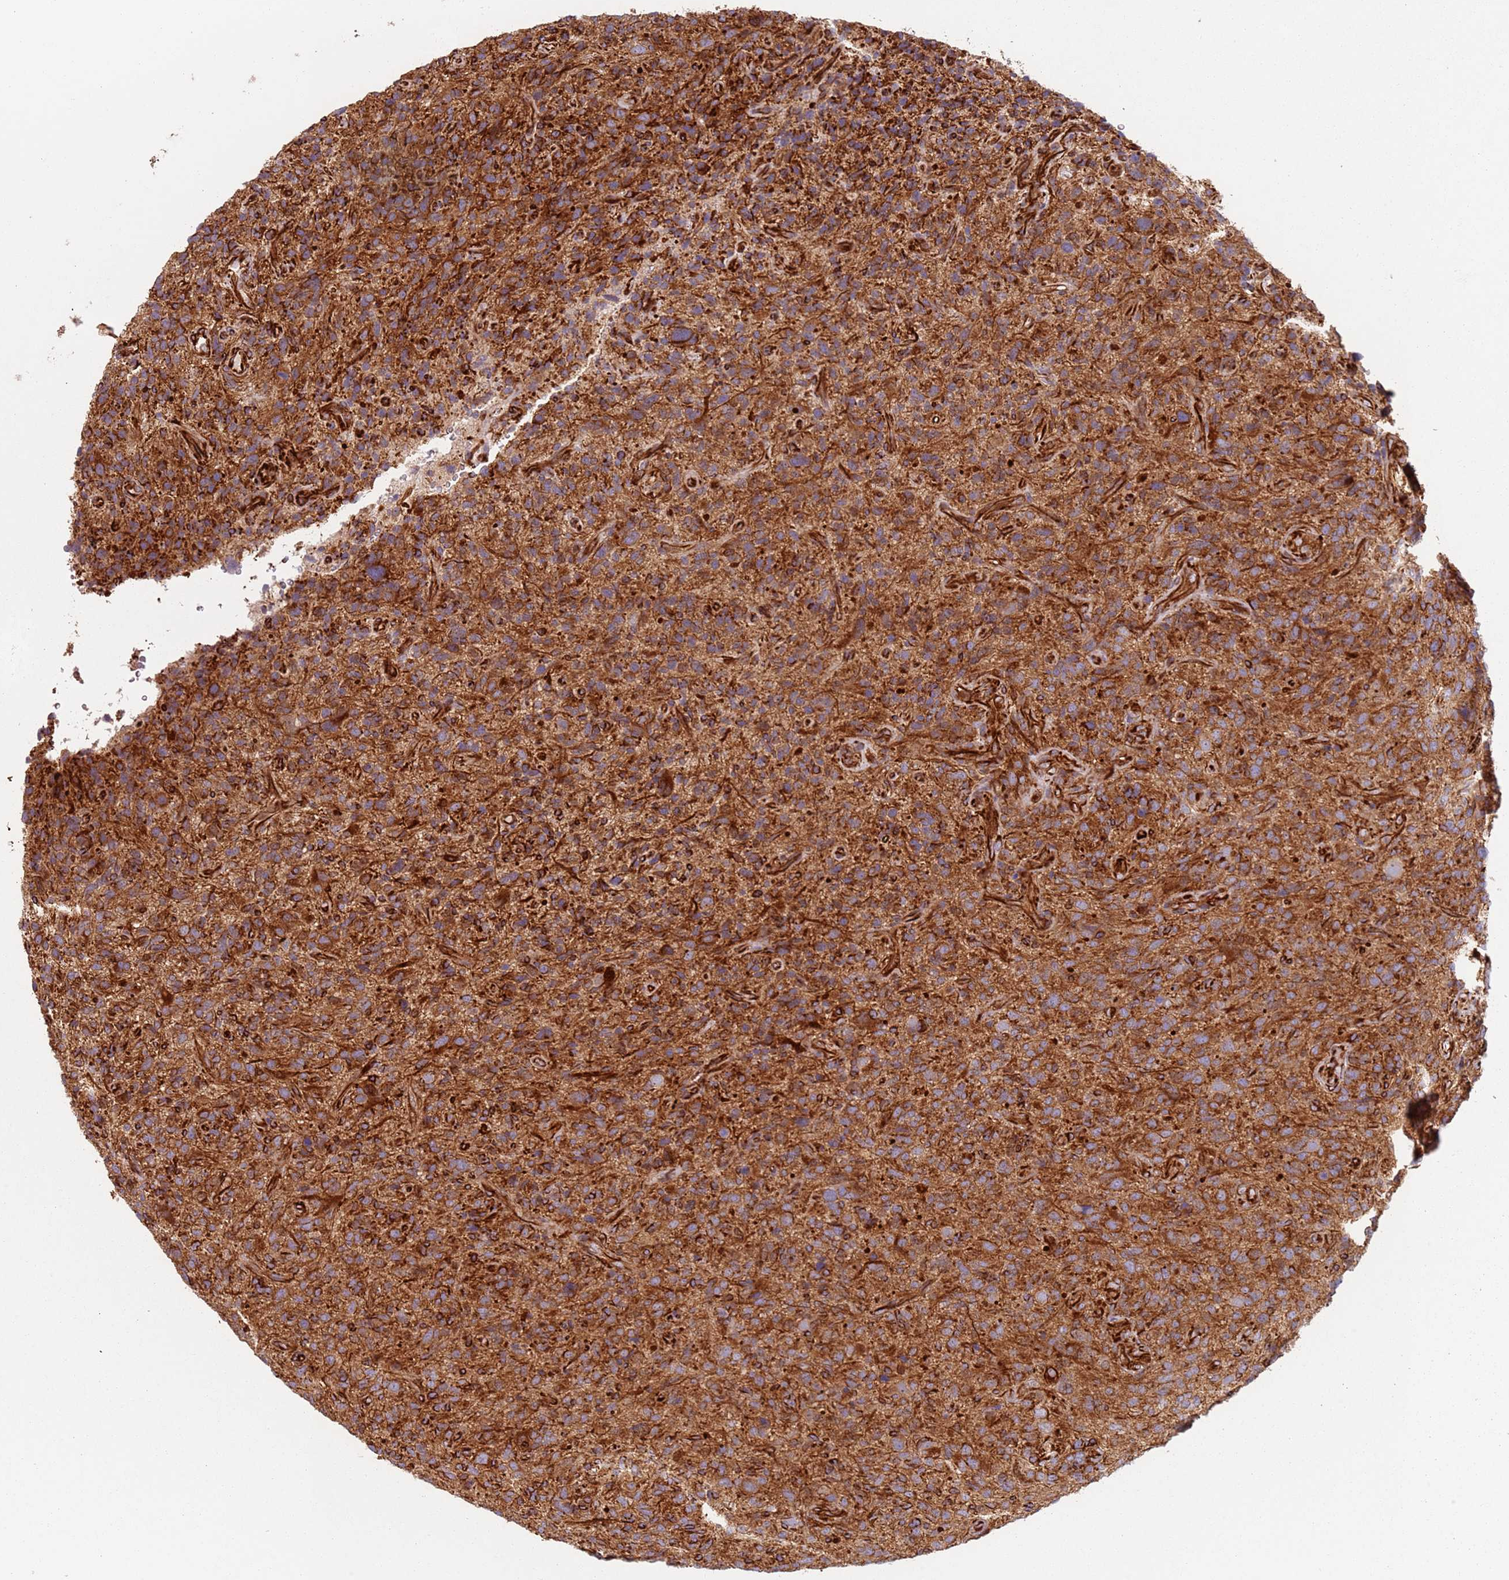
{"staining": {"intensity": "strong", "quantity": ">75%", "location": "cytoplasmic/membranous"}, "tissue": "glioma", "cell_type": "Tumor cells", "image_type": "cancer", "snomed": [{"axis": "morphology", "description": "Glioma, malignant, High grade"}, {"axis": "topography", "description": "Brain"}], "caption": "Protein staining shows strong cytoplasmic/membranous expression in approximately >75% of tumor cells in malignant glioma (high-grade). Nuclei are stained in blue.", "gene": "SNAPIN", "patient": {"sex": "male", "age": 47}}